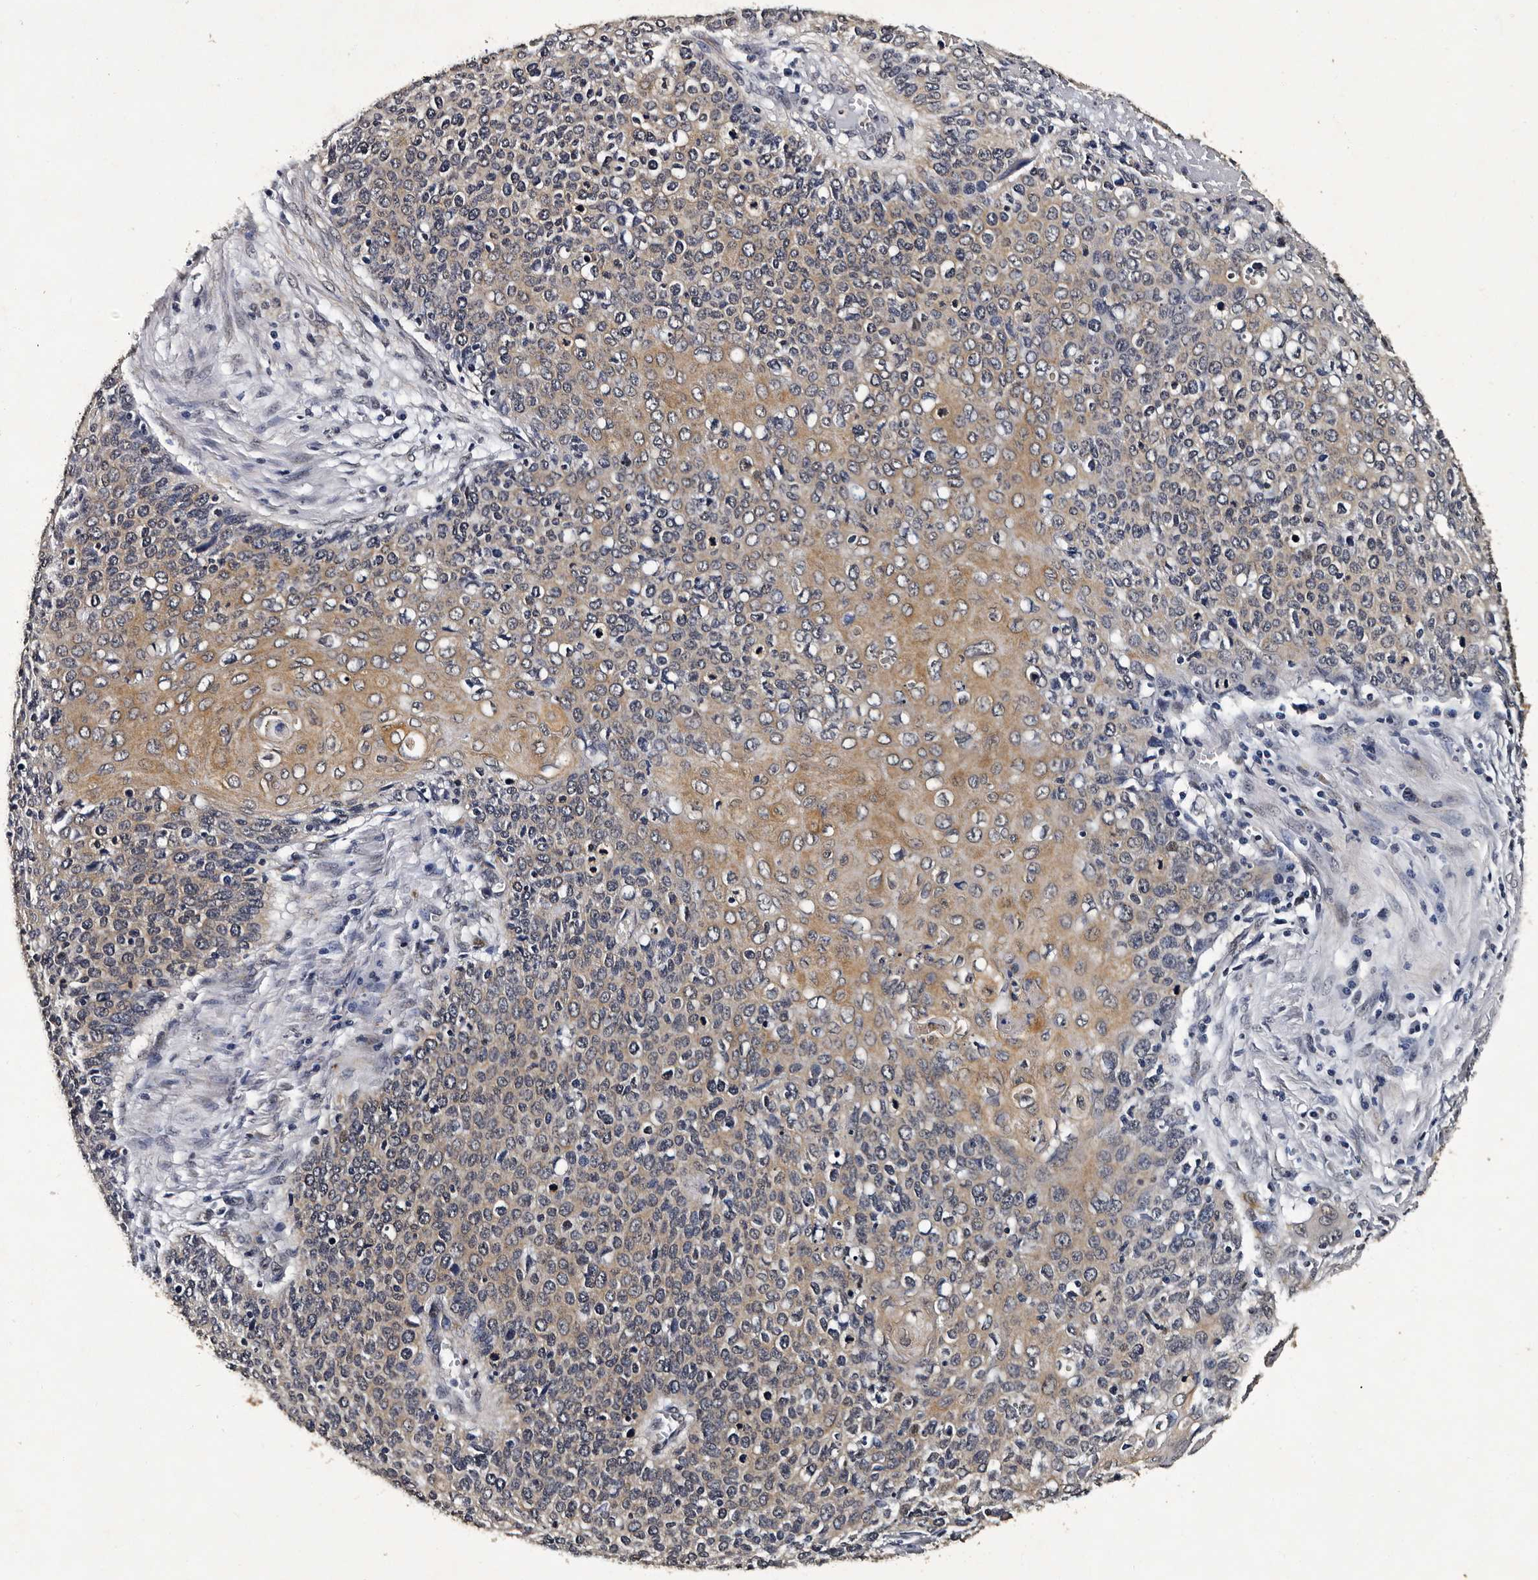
{"staining": {"intensity": "moderate", "quantity": "25%-75%", "location": "cytoplasmic/membranous"}, "tissue": "cervical cancer", "cell_type": "Tumor cells", "image_type": "cancer", "snomed": [{"axis": "morphology", "description": "Squamous cell carcinoma, NOS"}, {"axis": "topography", "description": "Cervix"}], "caption": "Approximately 25%-75% of tumor cells in squamous cell carcinoma (cervical) demonstrate moderate cytoplasmic/membranous protein expression as visualized by brown immunohistochemical staining.", "gene": "CPNE3", "patient": {"sex": "female", "age": 39}}